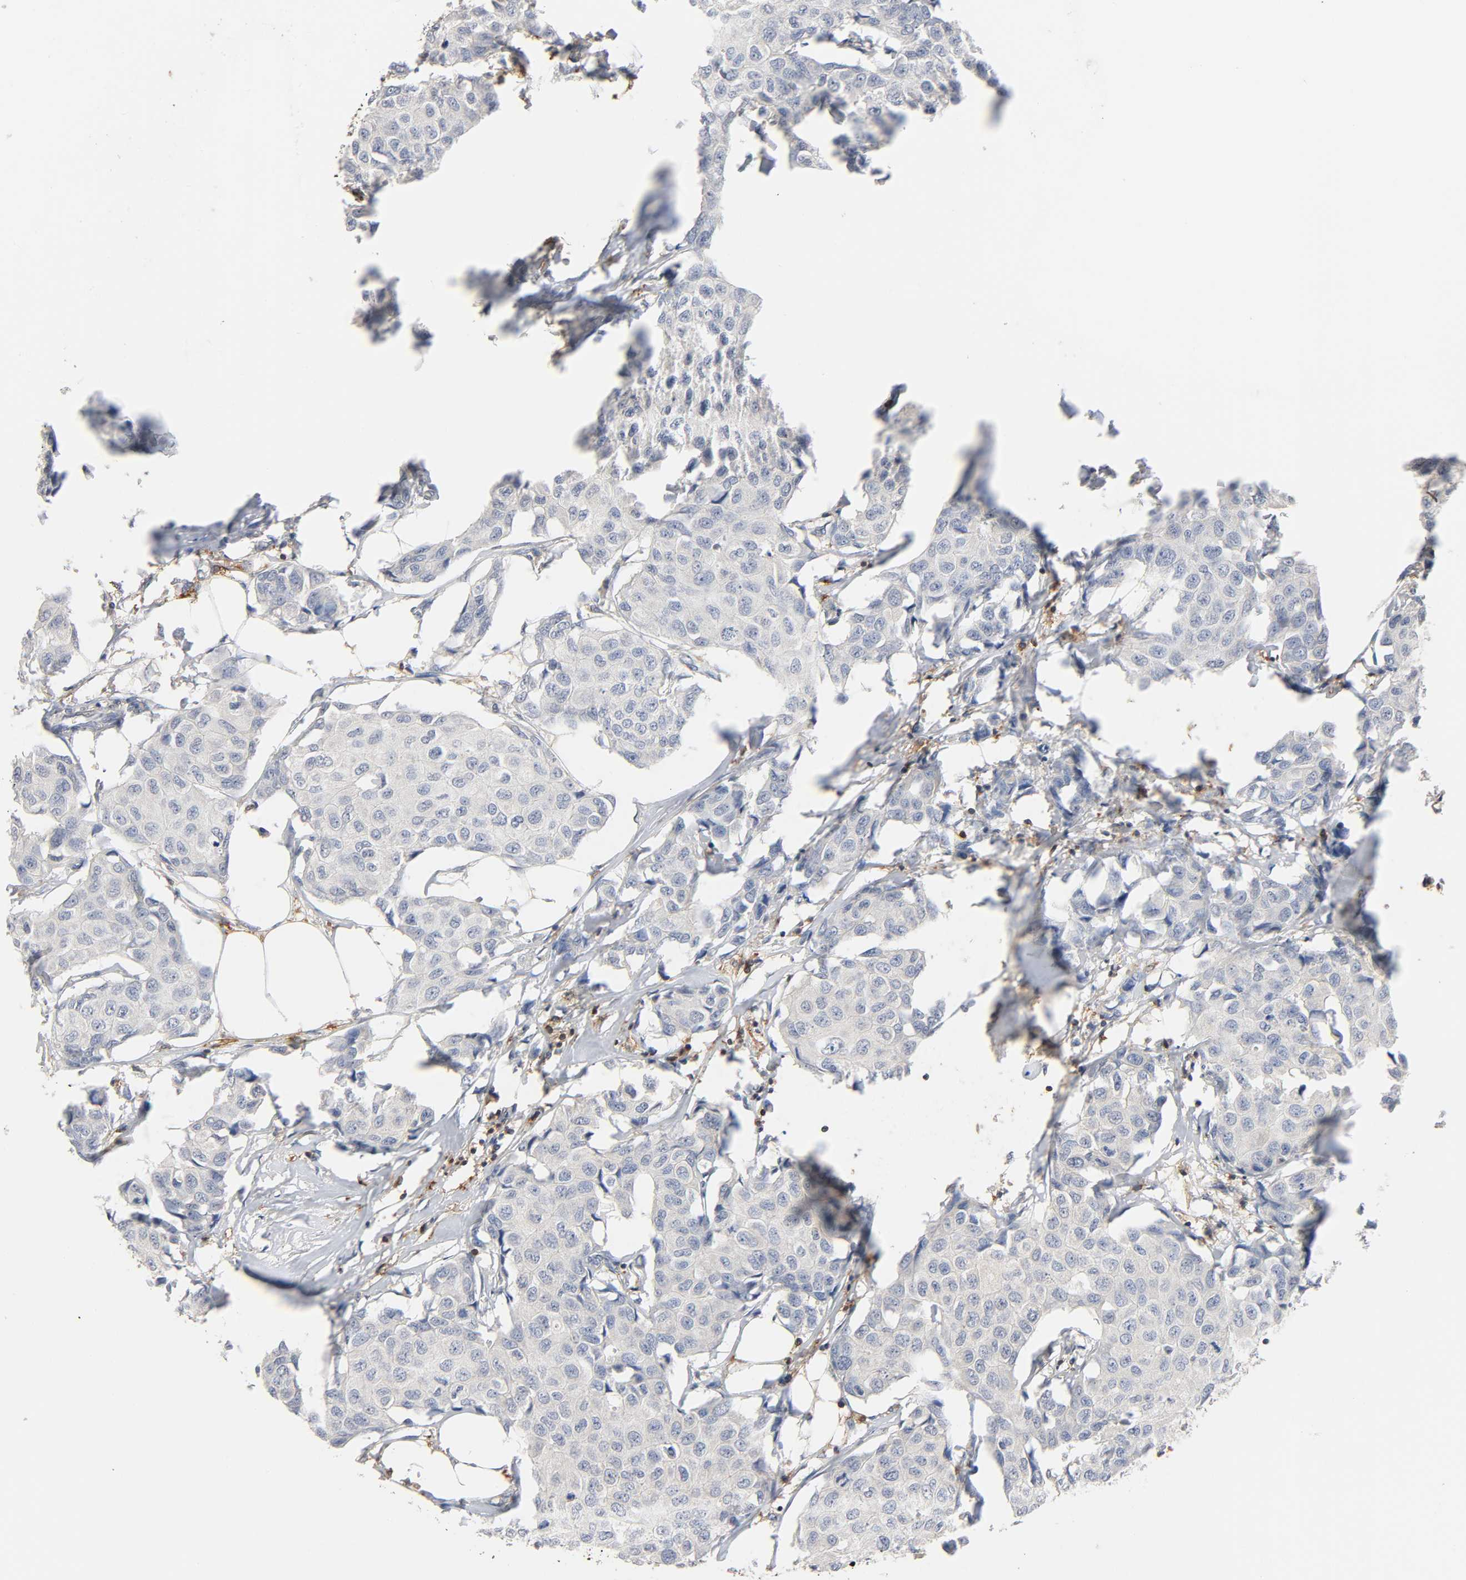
{"staining": {"intensity": "moderate", "quantity": "25%-75%", "location": "cytoplasmic/membranous"}, "tissue": "breast cancer", "cell_type": "Tumor cells", "image_type": "cancer", "snomed": [{"axis": "morphology", "description": "Duct carcinoma"}, {"axis": "topography", "description": "Breast"}], "caption": "Breast infiltrating ductal carcinoma stained for a protein exhibits moderate cytoplasmic/membranous positivity in tumor cells. (IHC, brightfield microscopy, high magnification).", "gene": "BIN1", "patient": {"sex": "female", "age": 80}}